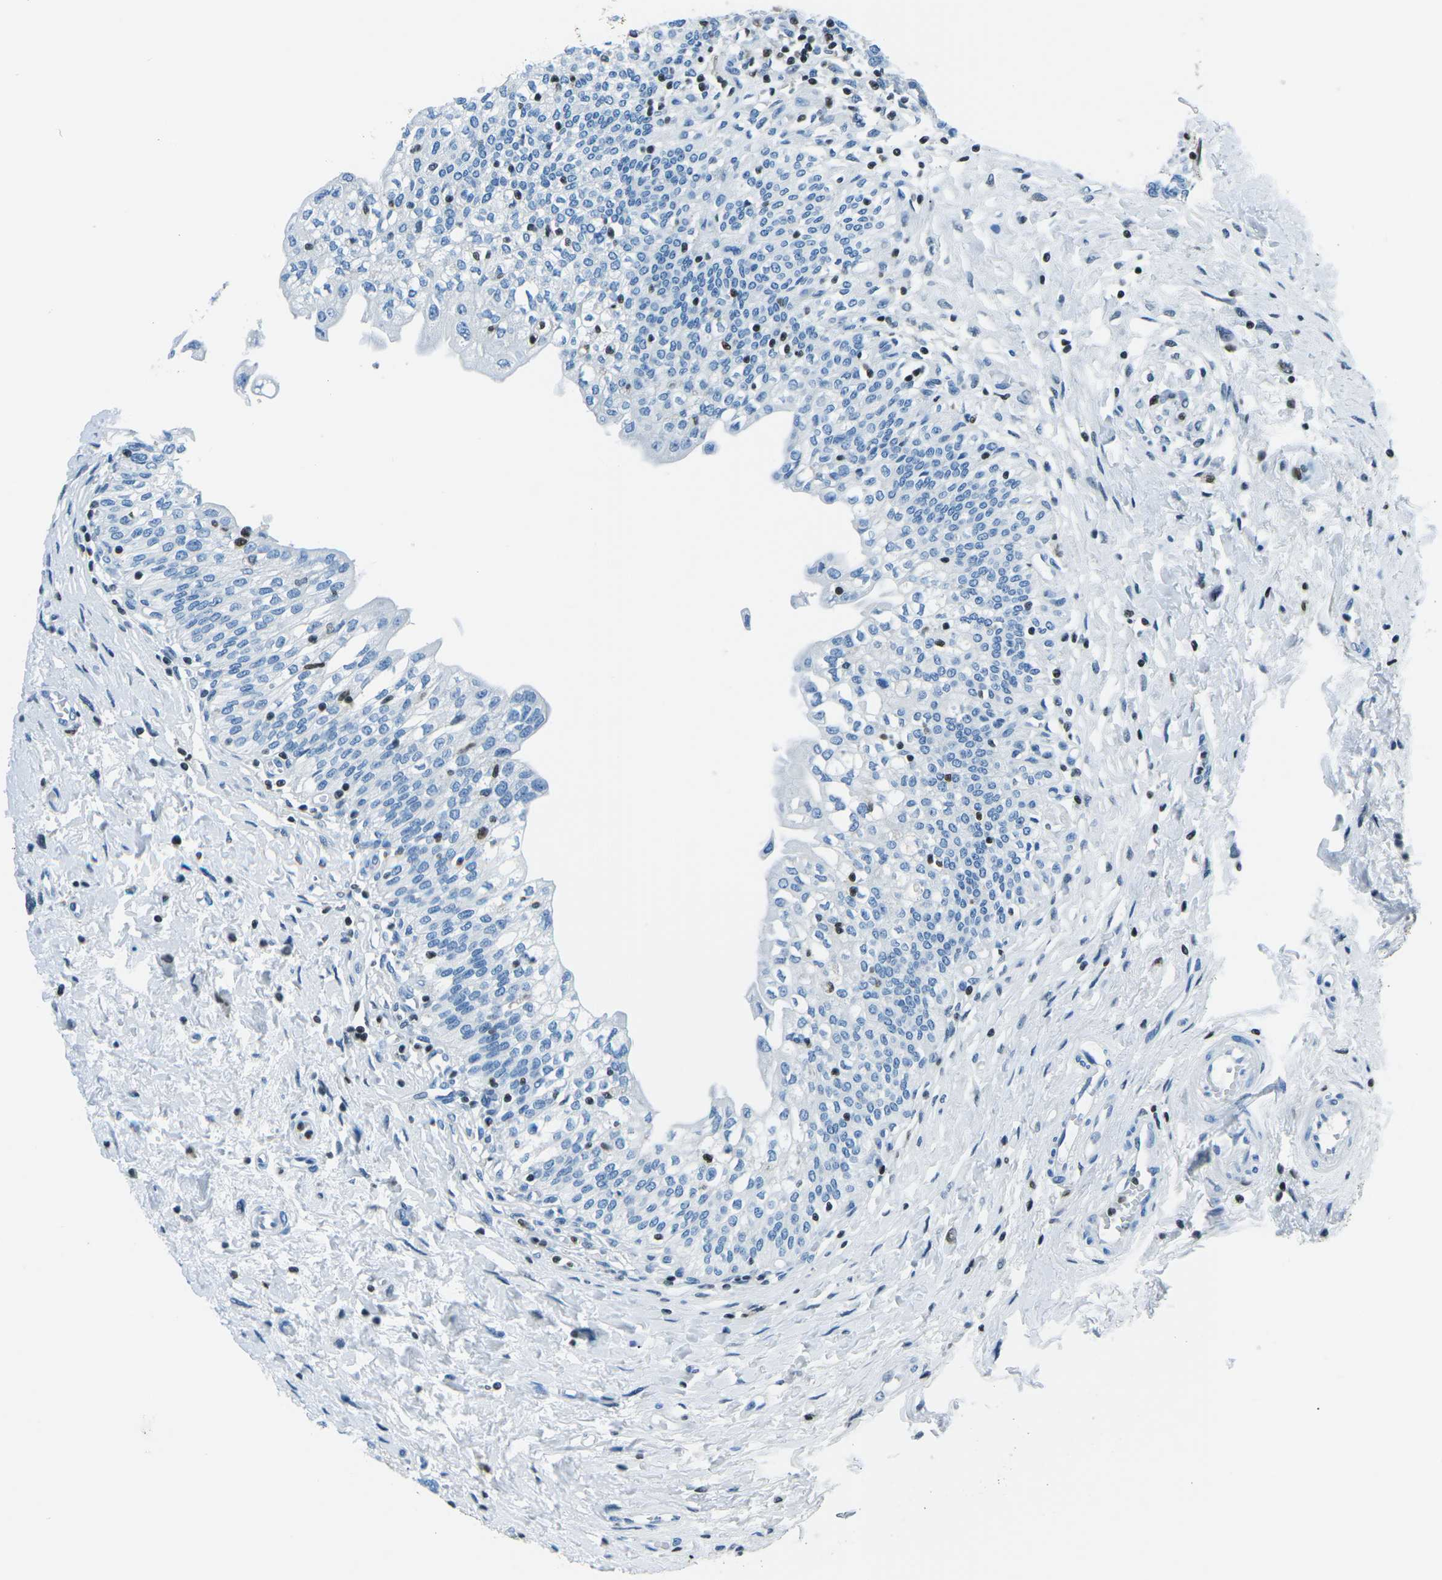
{"staining": {"intensity": "negative", "quantity": "none", "location": "none"}, "tissue": "urinary bladder", "cell_type": "Urothelial cells", "image_type": "normal", "snomed": [{"axis": "morphology", "description": "Normal tissue, NOS"}, {"axis": "topography", "description": "Urinary bladder"}], "caption": "A high-resolution micrograph shows immunohistochemistry staining of unremarkable urinary bladder, which shows no significant positivity in urothelial cells.", "gene": "CELF2", "patient": {"sex": "male", "age": 55}}